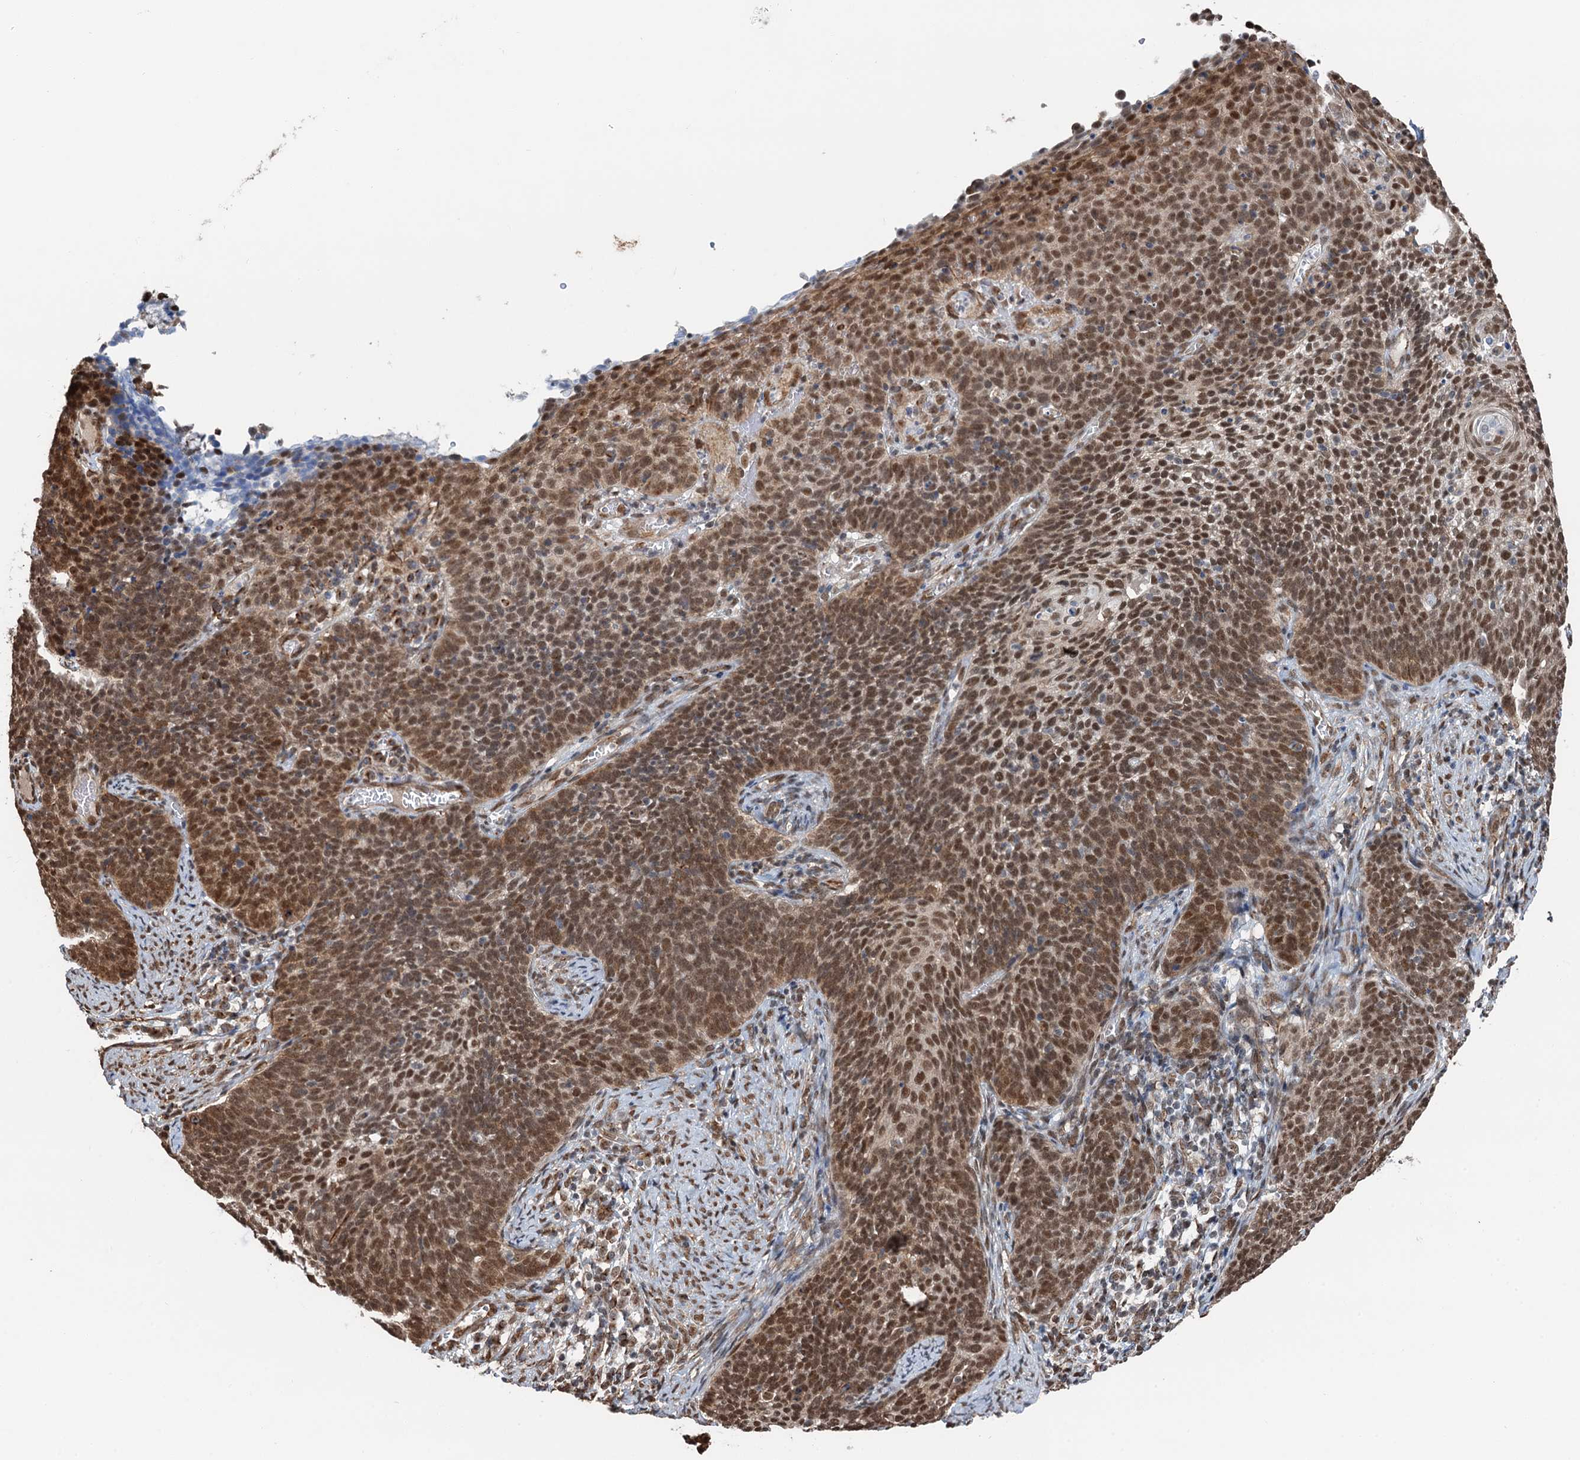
{"staining": {"intensity": "strong", "quantity": ">75%", "location": "nuclear"}, "tissue": "cervical cancer", "cell_type": "Tumor cells", "image_type": "cancer", "snomed": [{"axis": "morphology", "description": "Normal tissue, NOS"}, {"axis": "morphology", "description": "Squamous cell carcinoma, NOS"}, {"axis": "topography", "description": "Cervix"}], "caption": "This histopathology image demonstrates cervical cancer (squamous cell carcinoma) stained with immunohistochemistry (IHC) to label a protein in brown. The nuclear of tumor cells show strong positivity for the protein. Nuclei are counter-stained blue.", "gene": "CFDP1", "patient": {"sex": "female", "age": 39}}